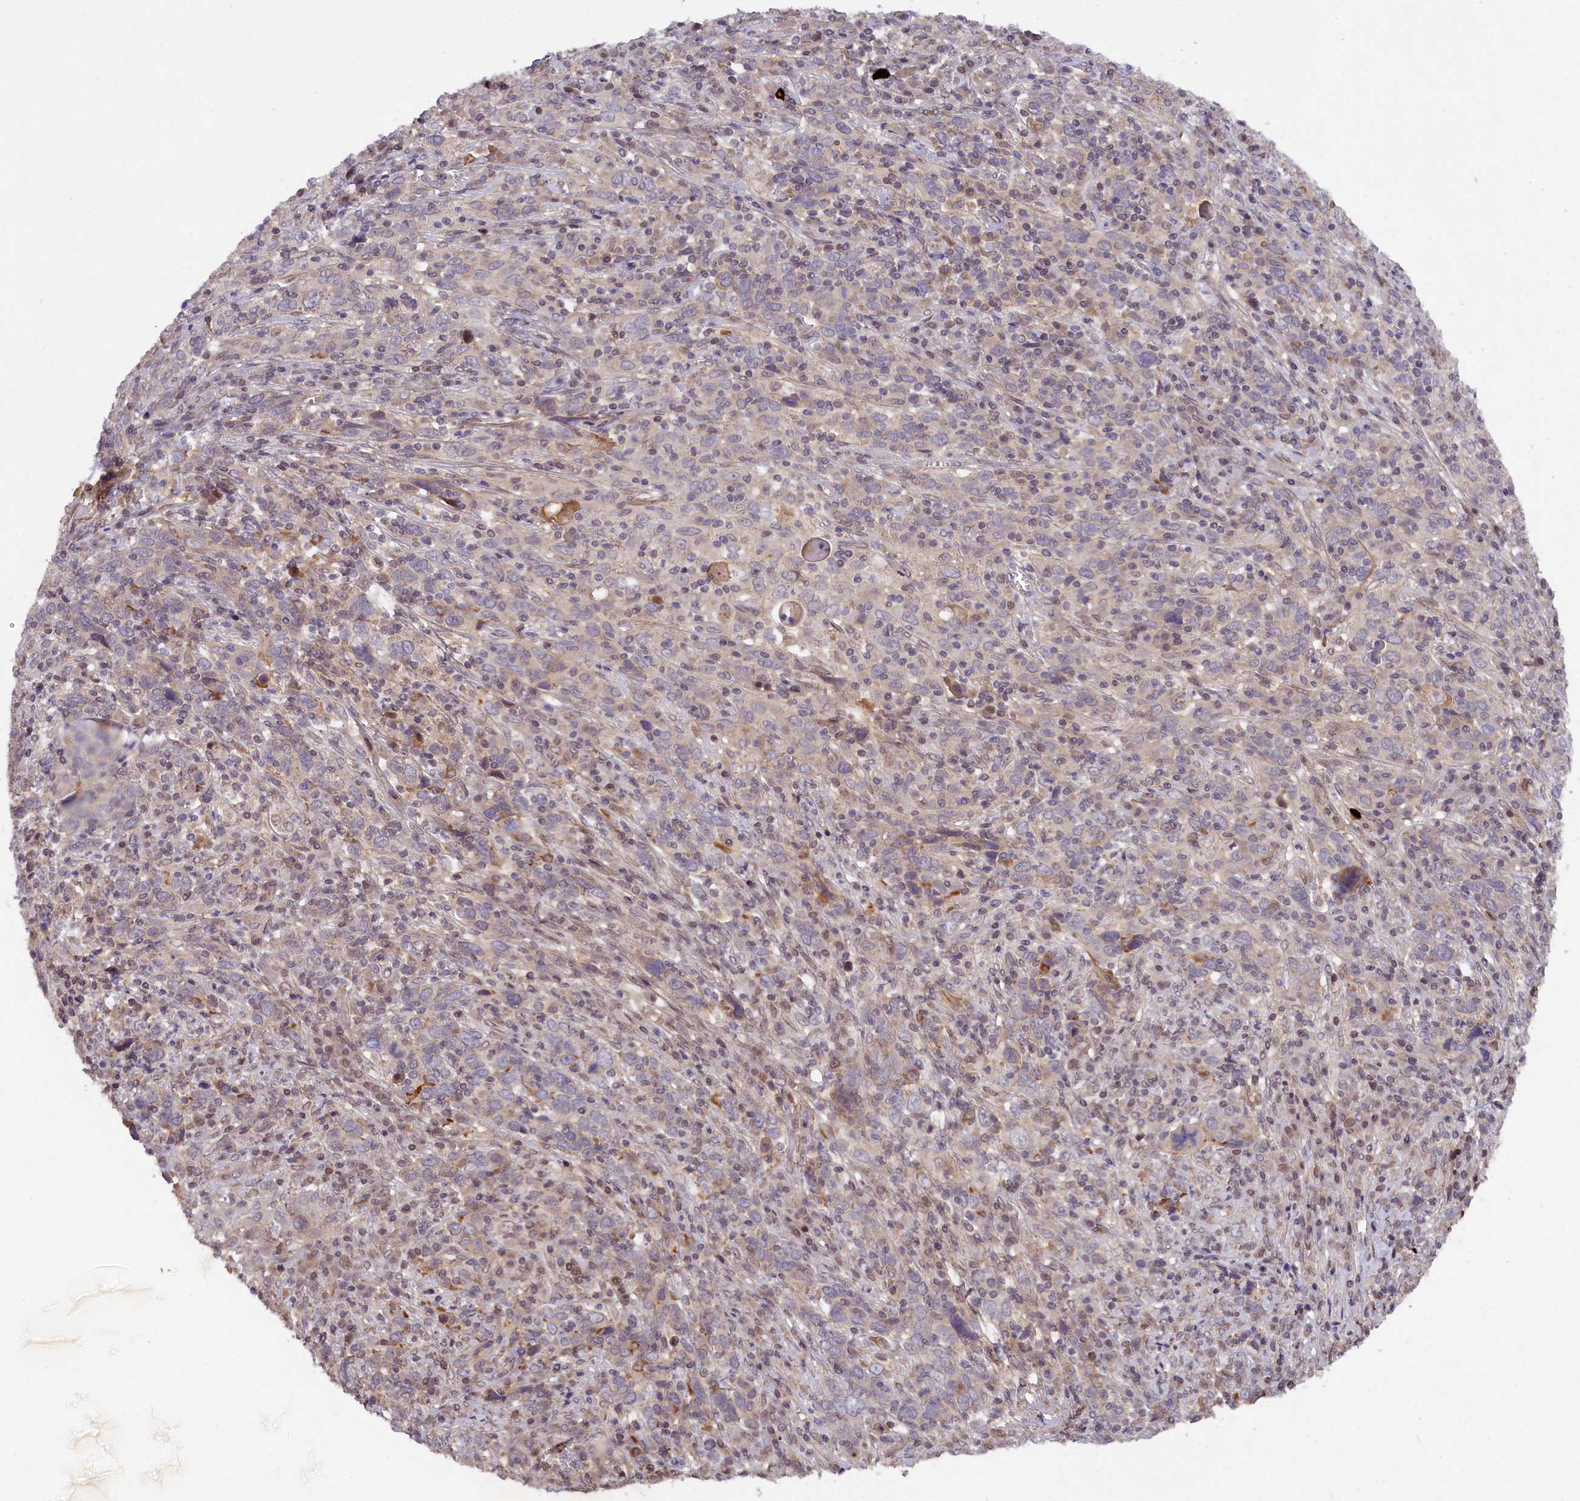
{"staining": {"intensity": "negative", "quantity": "none", "location": "none"}, "tissue": "cervical cancer", "cell_type": "Tumor cells", "image_type": "cancer", "snomed": [{"axis": "morphology", "description": "Squamous cell carcinoma, NOS"}, {"axis": "topography", "description": "Cervix"}], "caption": "Immunohistochemistry (IHC) of human cervical cancer displays no expression in tumor cells. (DAB immunohistochemistry visualized using brightfield microscopy, high magnification).", "gene": "ZNF480", "patient": {"sex": "female", "age": 46}}